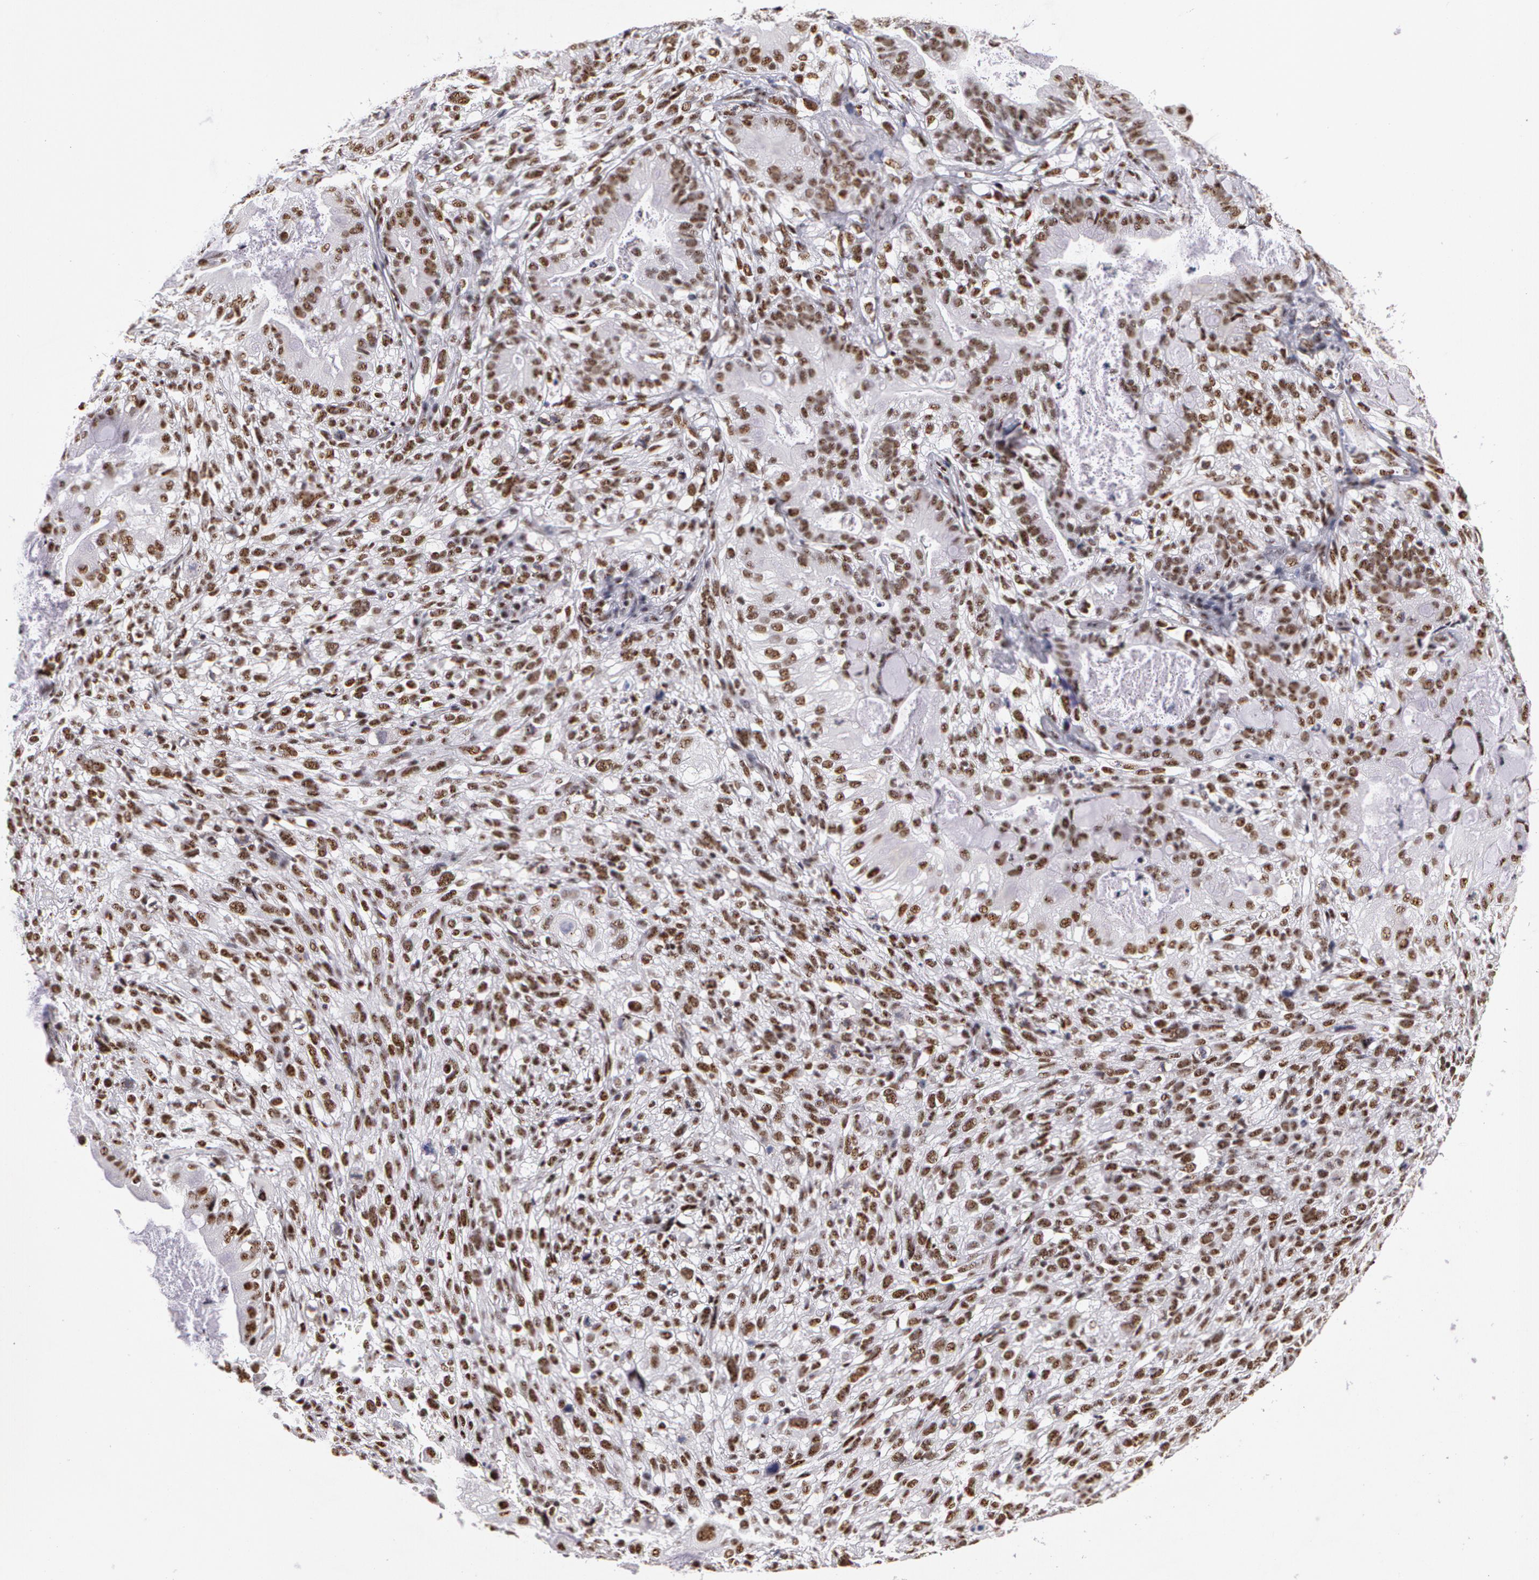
{"staining": {"intensity": "moderate", "quantity": ">75%", "location": "nuclear"}, "tissue": "cervical cancer", "cell_type": "Tumor cells", "image_type": "cancer", "snomed": [{"axis": "morphology", "description": "Adenocarcinoma, NOS"}, {"axis": "topography", "description": "Cervix"}], "caption": "High-power microscopy captured an immunohistochemistry (IHC) image of adenocarcinoma (cervical), revealing moderate nuclear positivity in about >75% of tumor cells.", "gene": "PNN", "patient": {"sex": "female", "age": 41}}